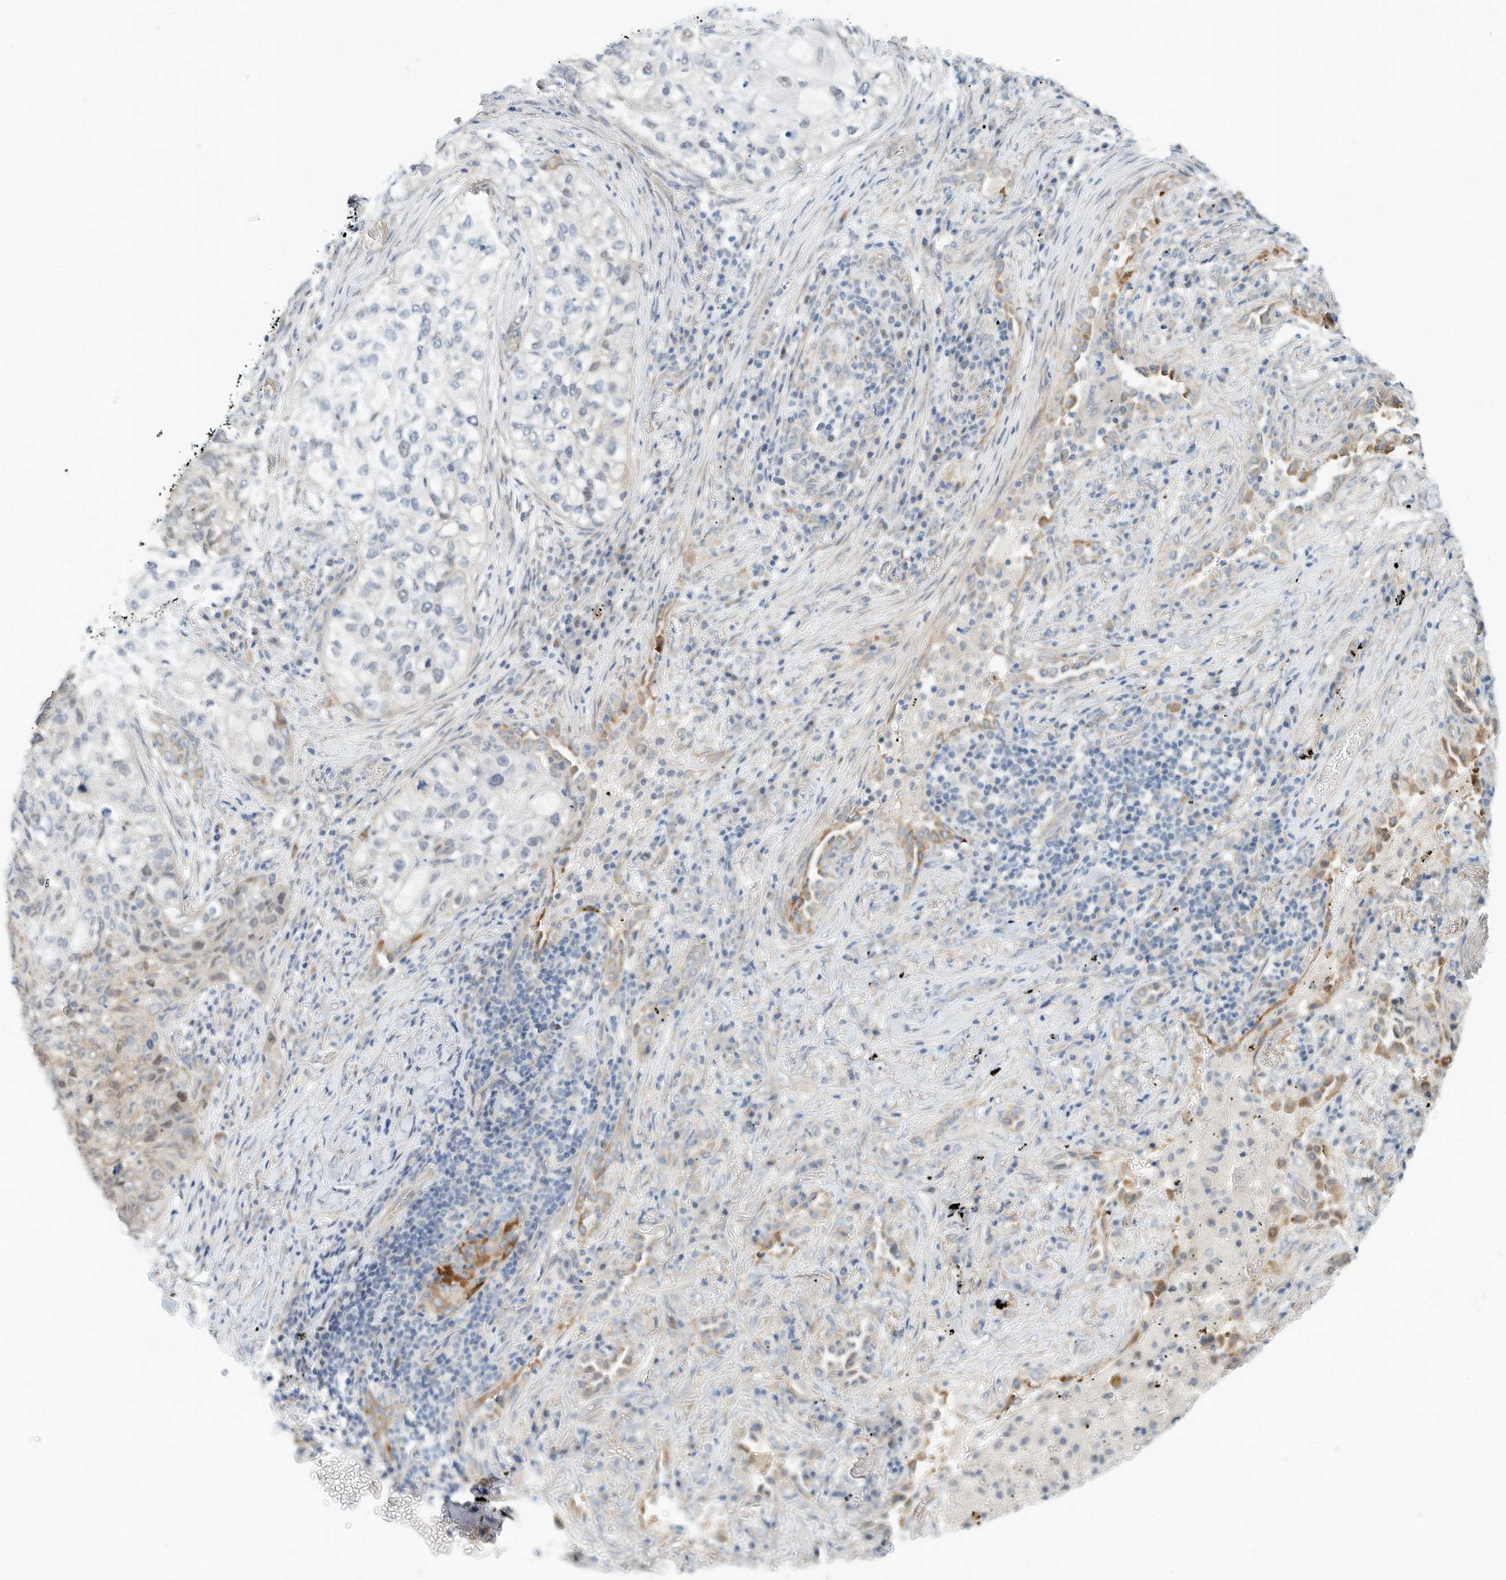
{"staining": {"intensity": "weak", "quantity": "<25%", "location": "nuclear"}, "tissue": "lung cancer", "cell_type": "Tumor cells", "image_type": "cancer", "snomed": [{"axis": "morphology", "description": "Squamous cell carcinoma, NOS"}, {"axis": "topography", "description": "Lung"}], "caption": "This is a micrograph of immunohistochemistry staining of lung cancer (squamous cell carcinoma), which shows no positivity in tumor cells.", "gene": "ARHGAP28", "patient": {"sex": "female", "age": 63}}